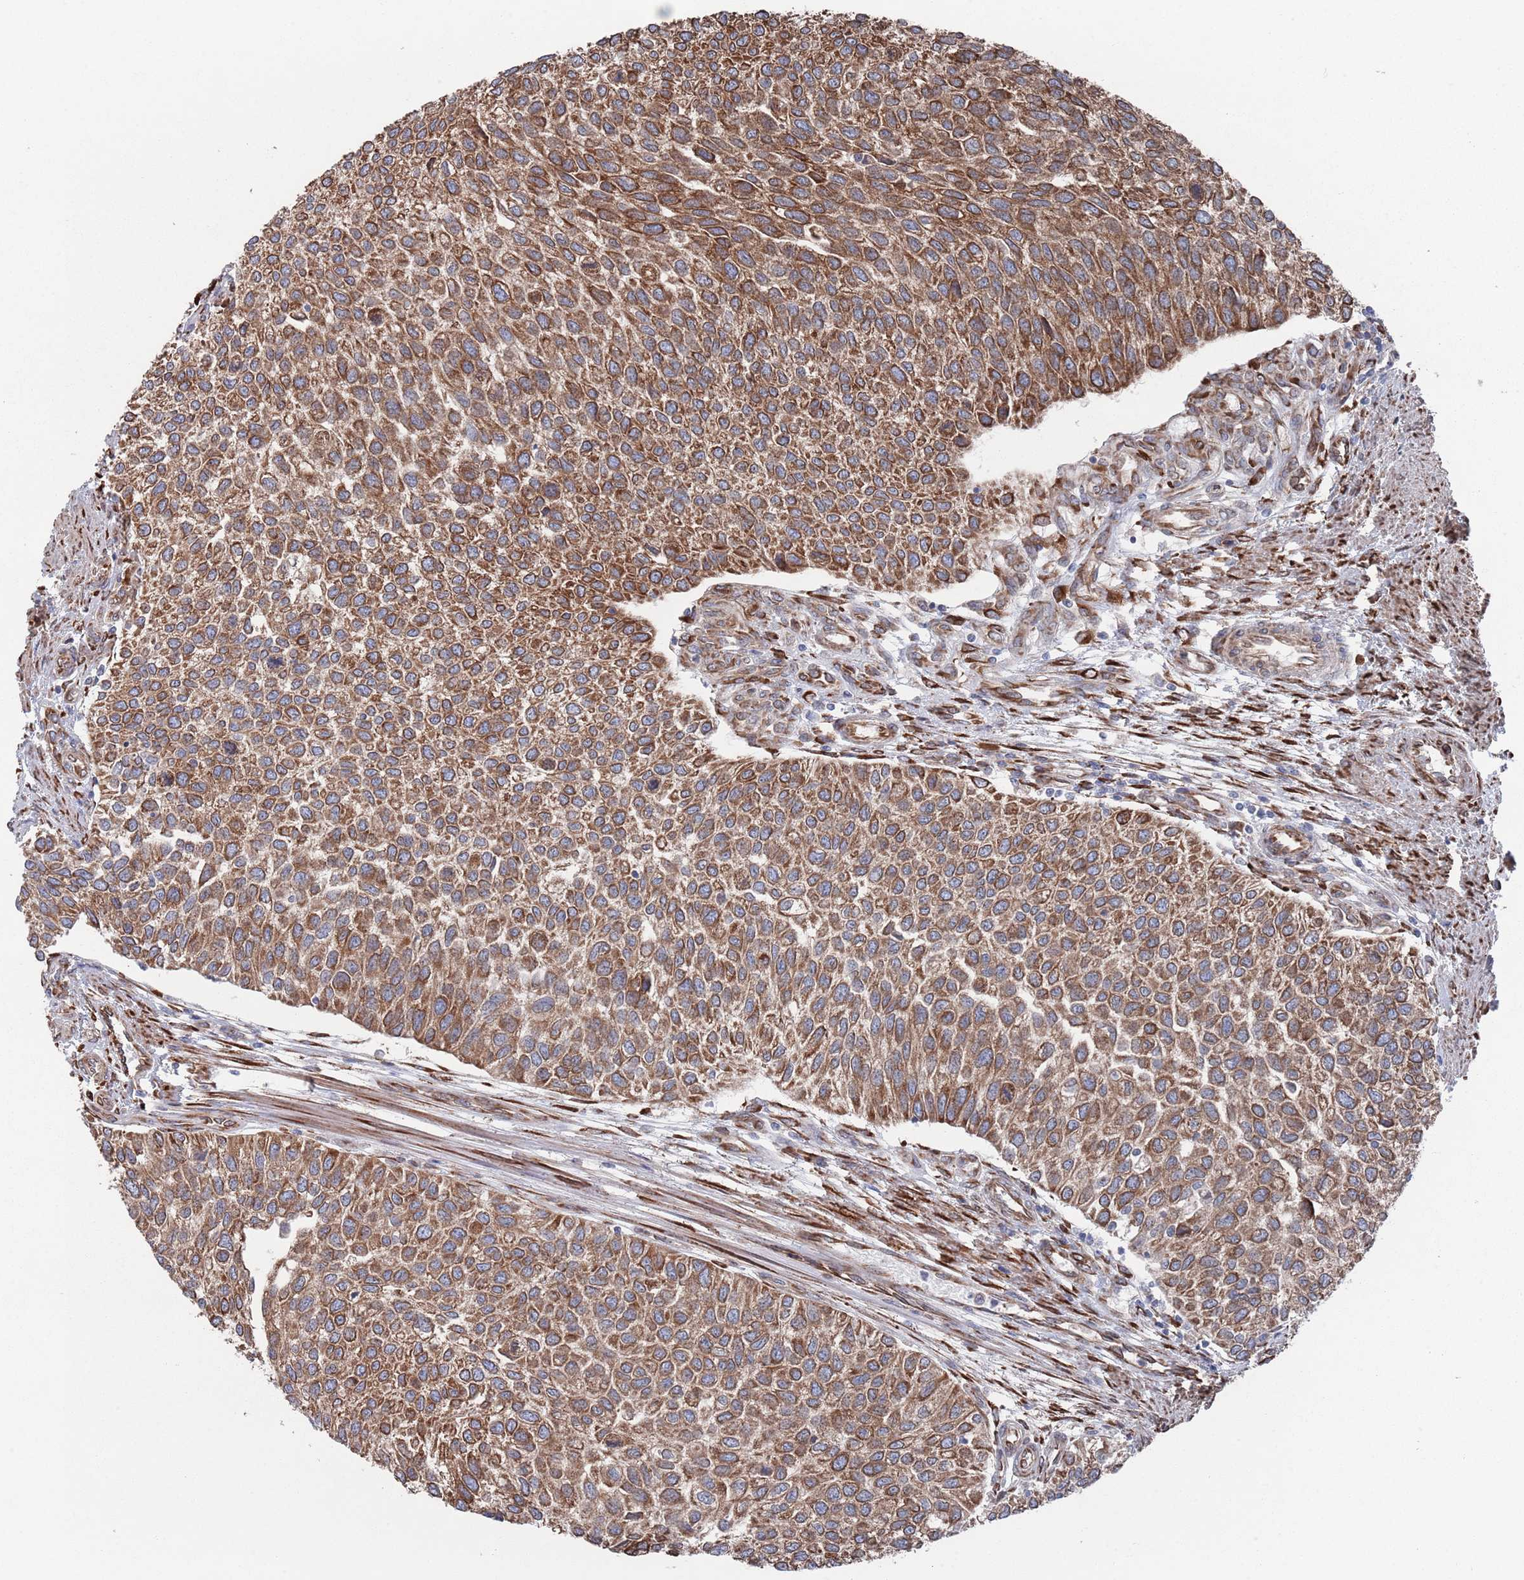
{"staining": {"intensity": "moderate", "quantity": ">75%", "location": "cytoplasmic/membranous"}, "tissue": "urothelial cancer", "cell_type": "Tumor cells", "image_type": "cancer", "snomed": [{"axis": "morphology", "description": "Urothelial carcinoma, NOS"}, {"axis": "topography", "description": "Urinary bladder"}], "caption": "Immunohistochemistry (DAB) staining of transitional cell carcinoma shows moderate cytoplasmic/membranous protein expression in about >75% of tumor cells.", "gene": "CCDC106", "patient": {"sex": "male", "age": 55}}